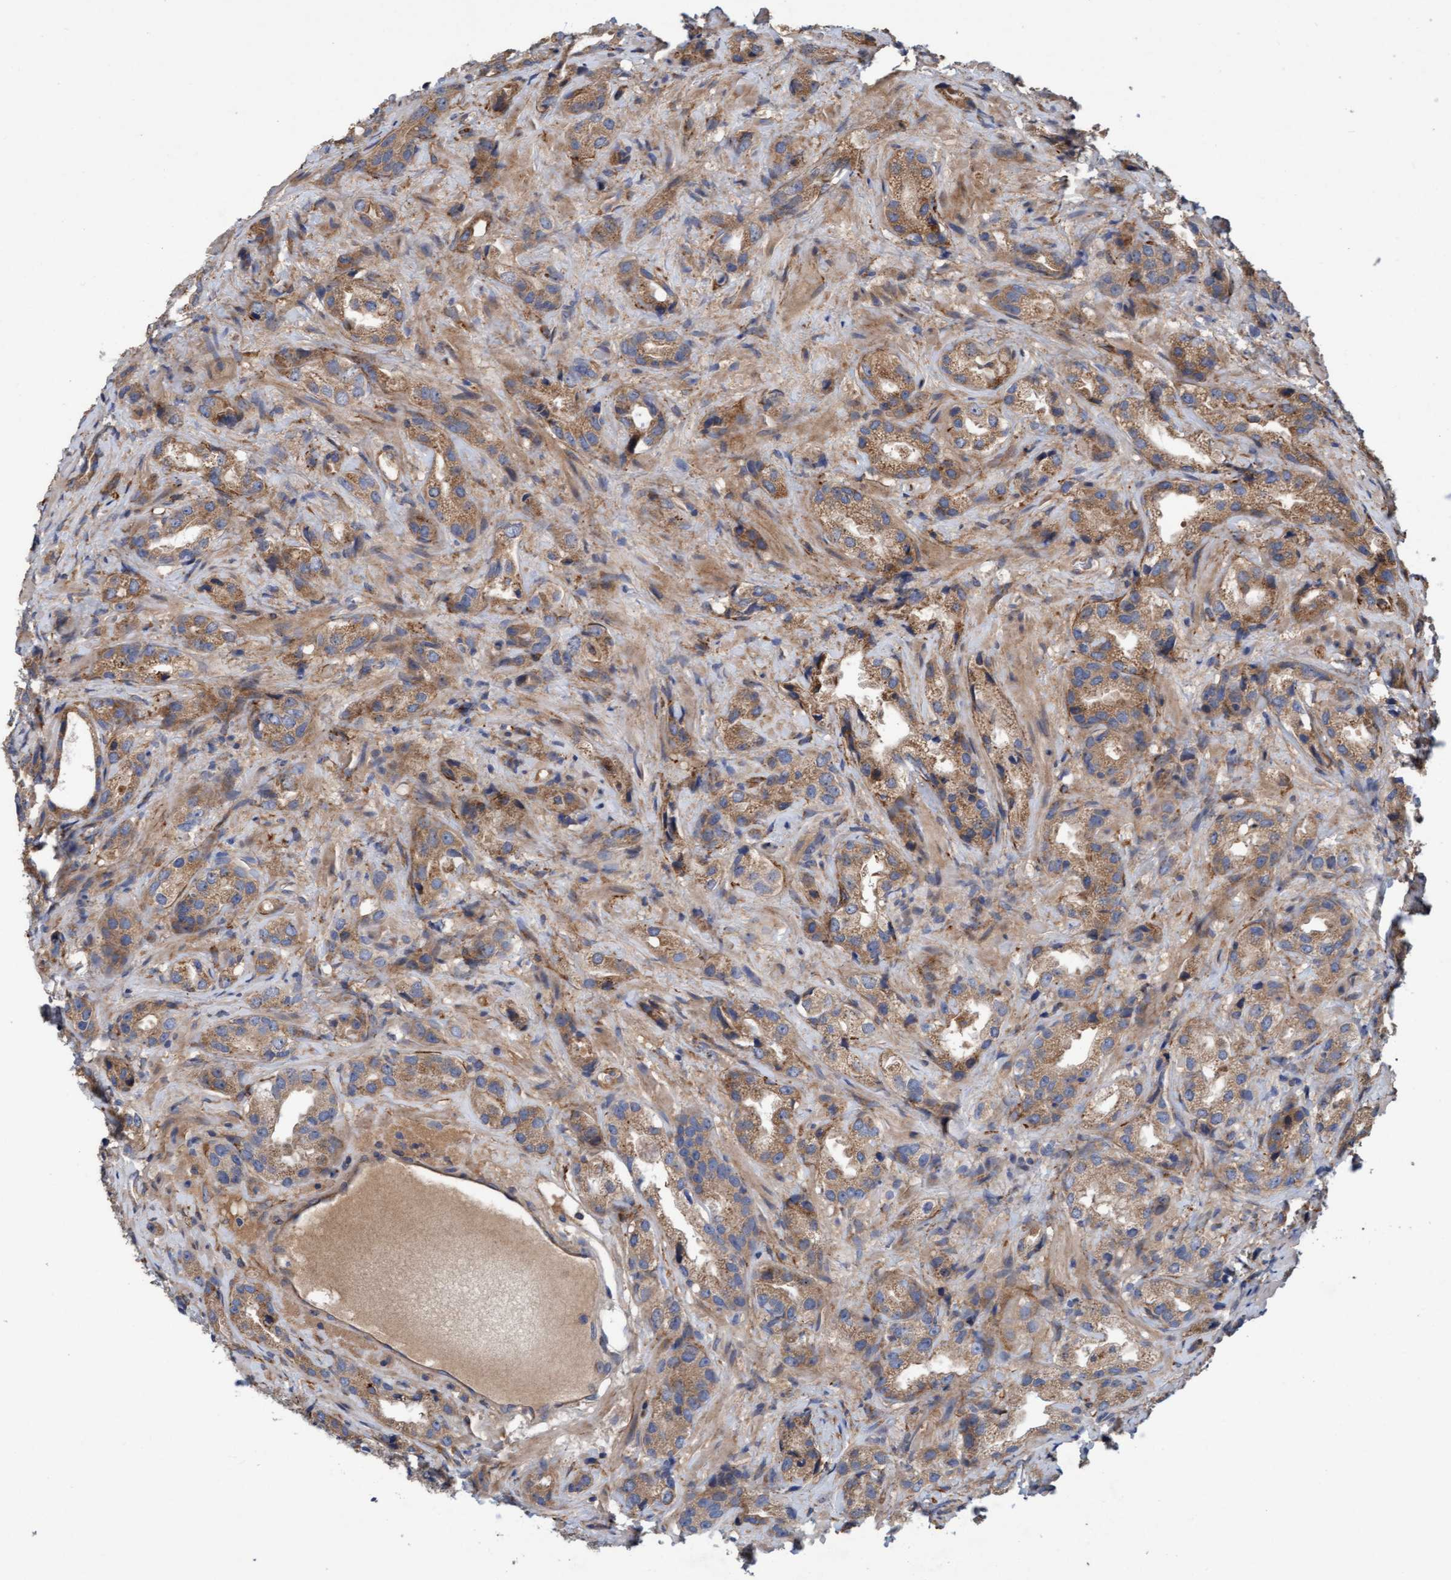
{"staining": {"intensity": "moderate", "quantity": ">75%", "location": "cytoplasmic/membranous"}, "tissue": "prostate cancer", "cell_type": "Tumor cells", "image_type": "cancer", "snomed": [{"axis": "morphology", "description": "Adenocarcinoma, High grade"}, {"axis": "topography", "description": "Prostate"}], "caption": "High-grade adenocarcinoma (prostate) stained with a brown dye reveals moderate cytoplasmic/membranous positive expression in approximately >75% of tumor cells.", "gene": "DDHD2", "patient": {"sex": "male", "age": 63}}